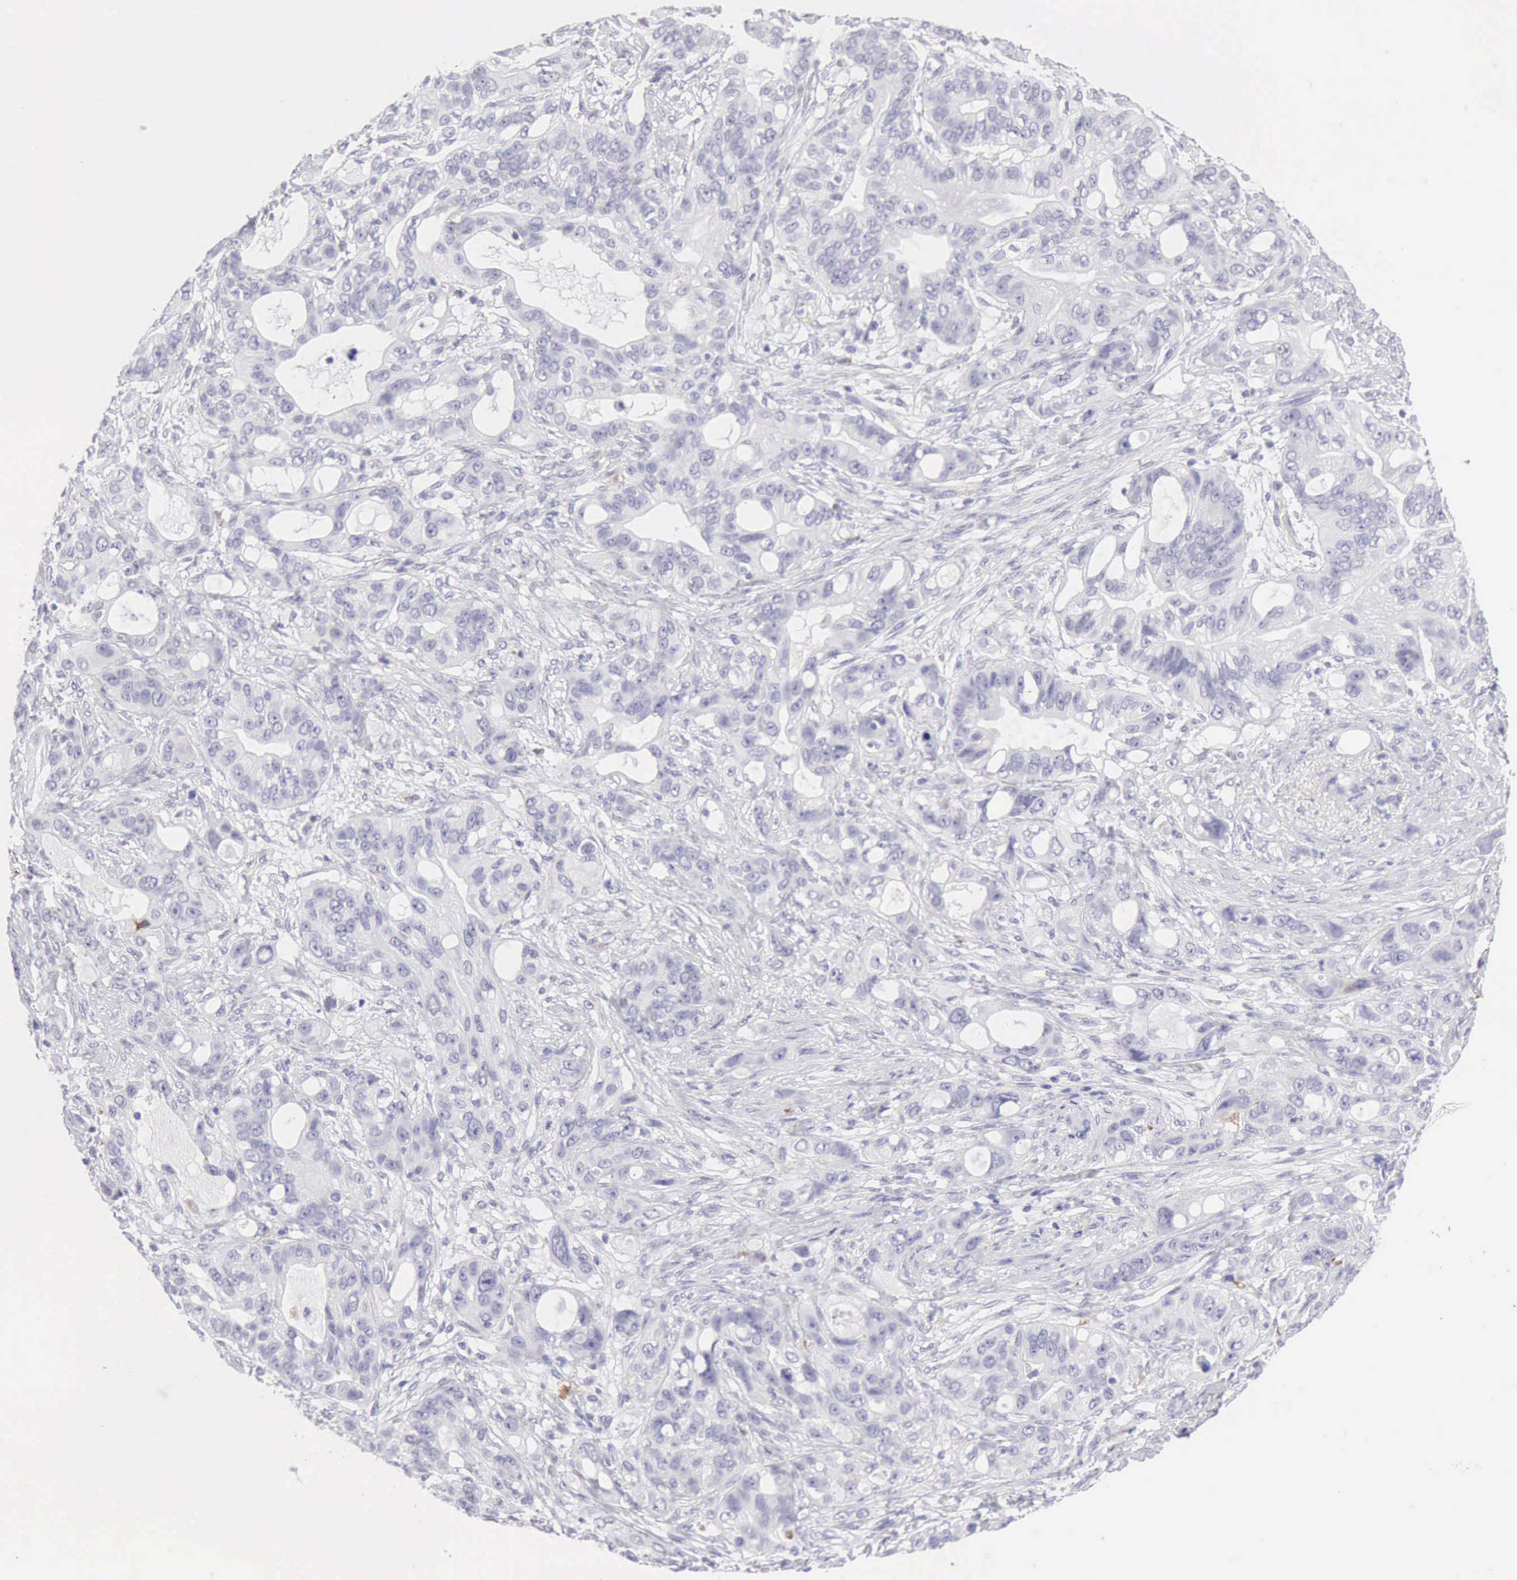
{"staining": {"intensity": "negative", "quantity": "none", "location": "none"}, "tissue": "stomach cancer", "cell_type": "Tumor cells", "image_type": "cancer", "snomed": [{"axis": "morphology", "description": "Adenocarcinoma, NOS"}, {"axis": "topography", "description": "Stomach, upper"}], "caption": "Tumor cells are negative for protein expression in human stomach cancer.", "gene": "RNASE1", "patient": {"sex": "male", "age": 47}}